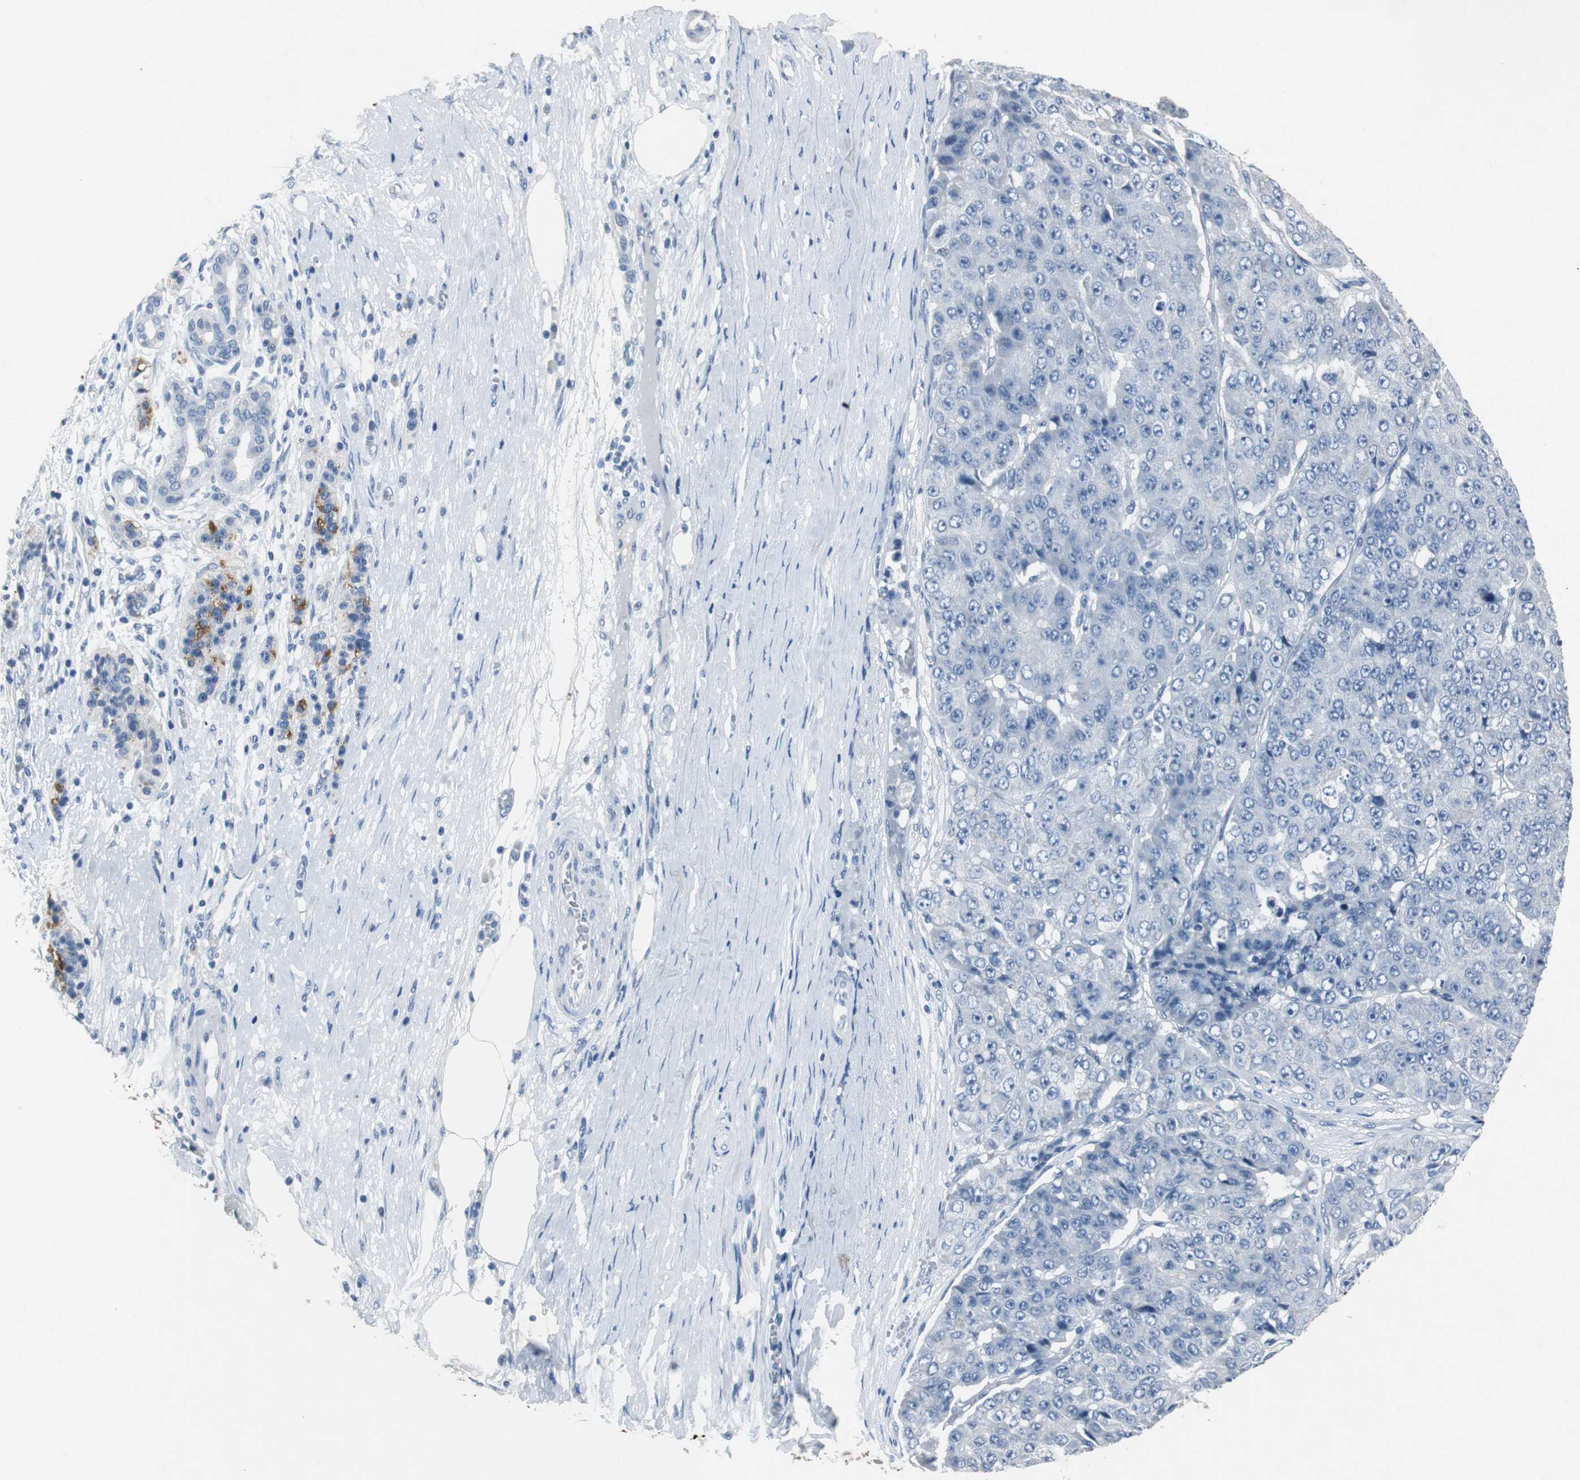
{"staining": {"intensity": "negative", "quantity": "none", "location": "none"}, "tissue": "pancreatic cancer", "cell_type": "Tumor cells", "image_type": "cancer", "snomed": [{"axis": "morphology", "description": "Adenocarcinoma, NOS"}, {"axis": "topography", "description": "Pancreas"}], "caption": "Immunohistochemical staining of pancreatic adenocarcinoma reveals no significant positivity in tumor cells.", "gene": "LRP2", "patient": {"sex": "male", "age": 50}}